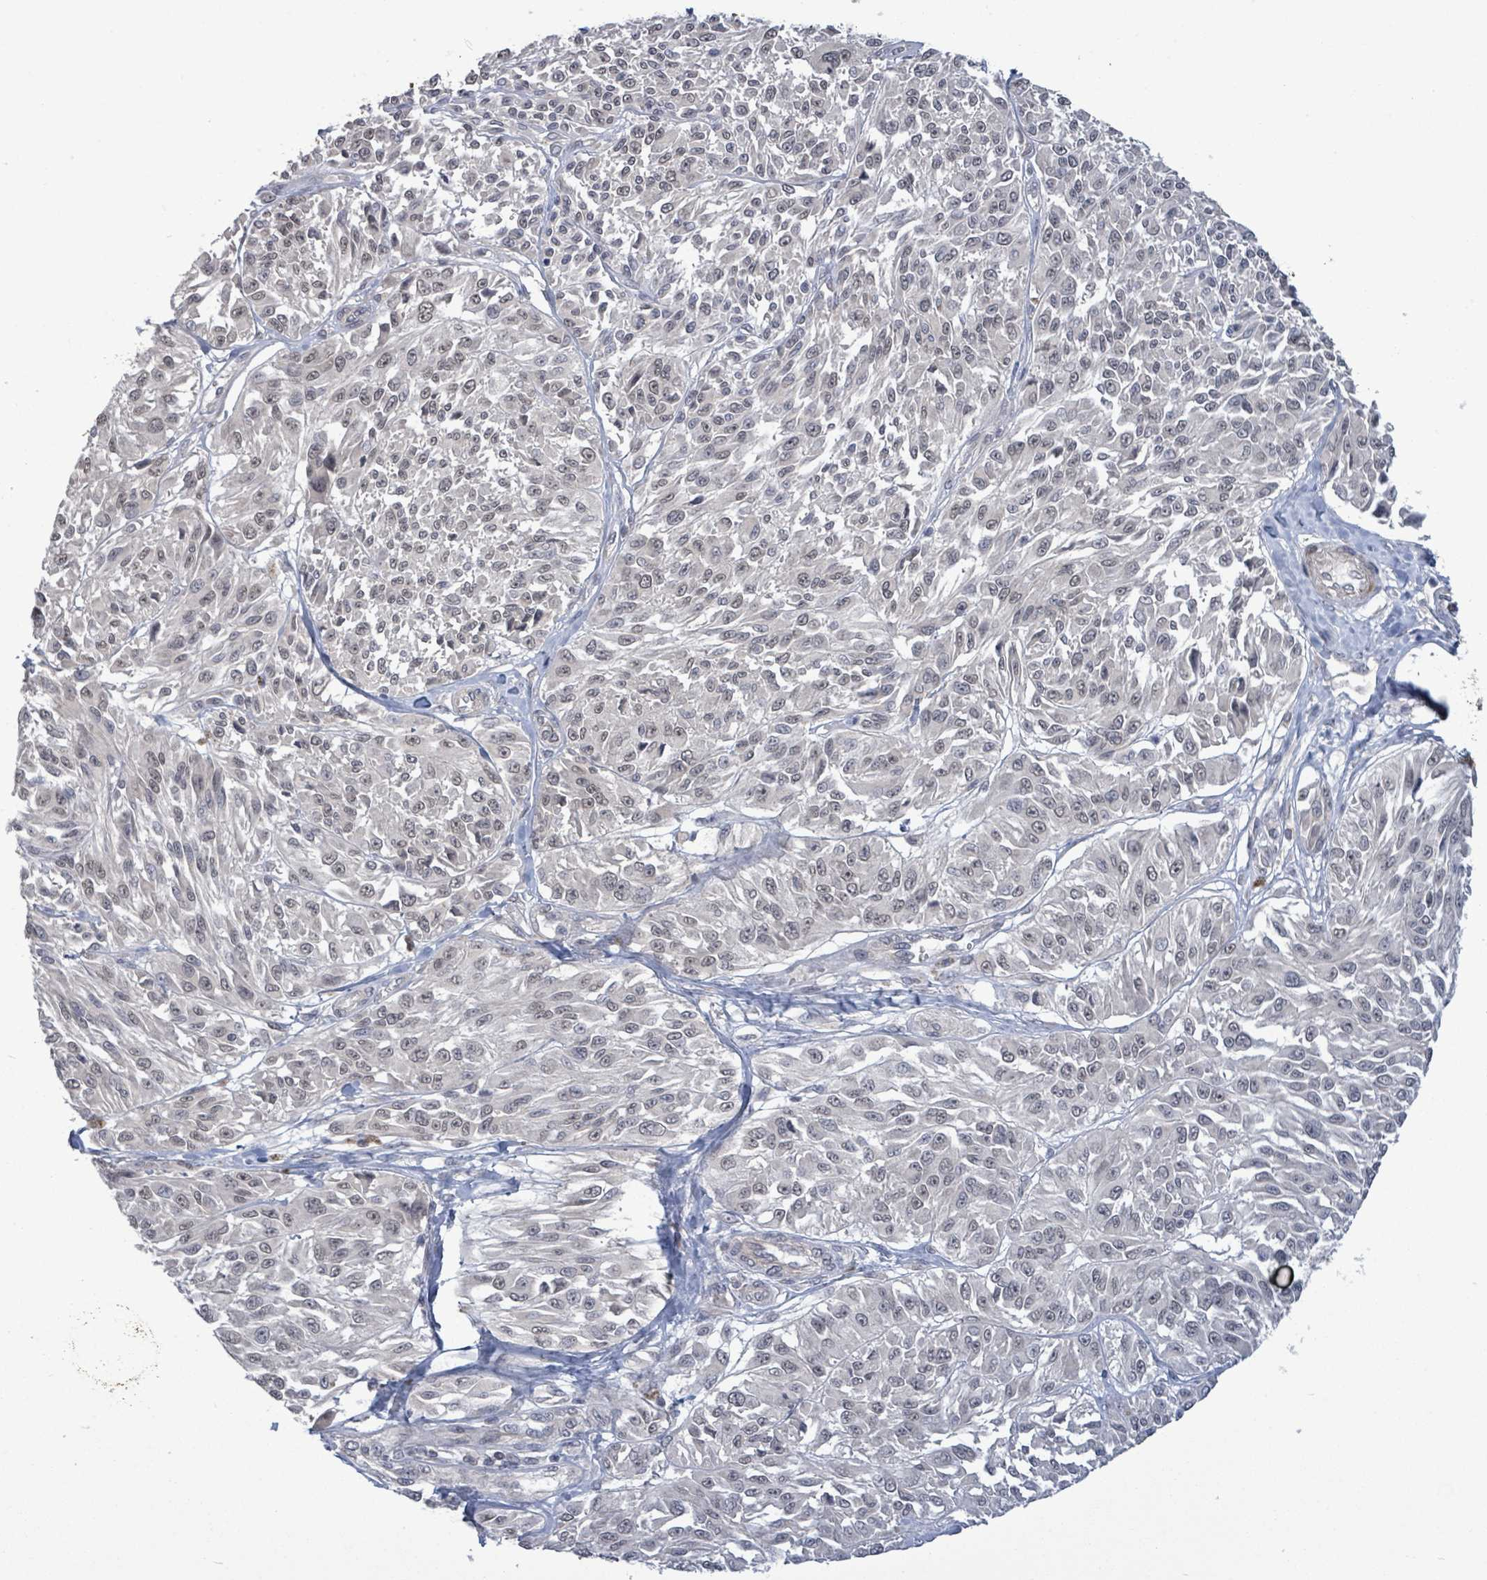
{"staining": {"intensity": "negative", "quantity": "none", "location": "none"}, "tissue": "melanoma", "cell_type": "Tumor cells", "image_type": "cancer", "snomed": [{"axis": "morphology", "description": "Malignant melanoma, NOS"}, {"axis": "topography", "description": "Skin"}], "caption": "High magnification brightfield microscopy of melanoma stained with DAB (3,3'-diaminobenzidine) (brown) and counterstained with hematoxylin (blue): tumor cells show no significant positivity.", "gene": "AMMECR1", "patient": {"sex": "male", "age": 94}}